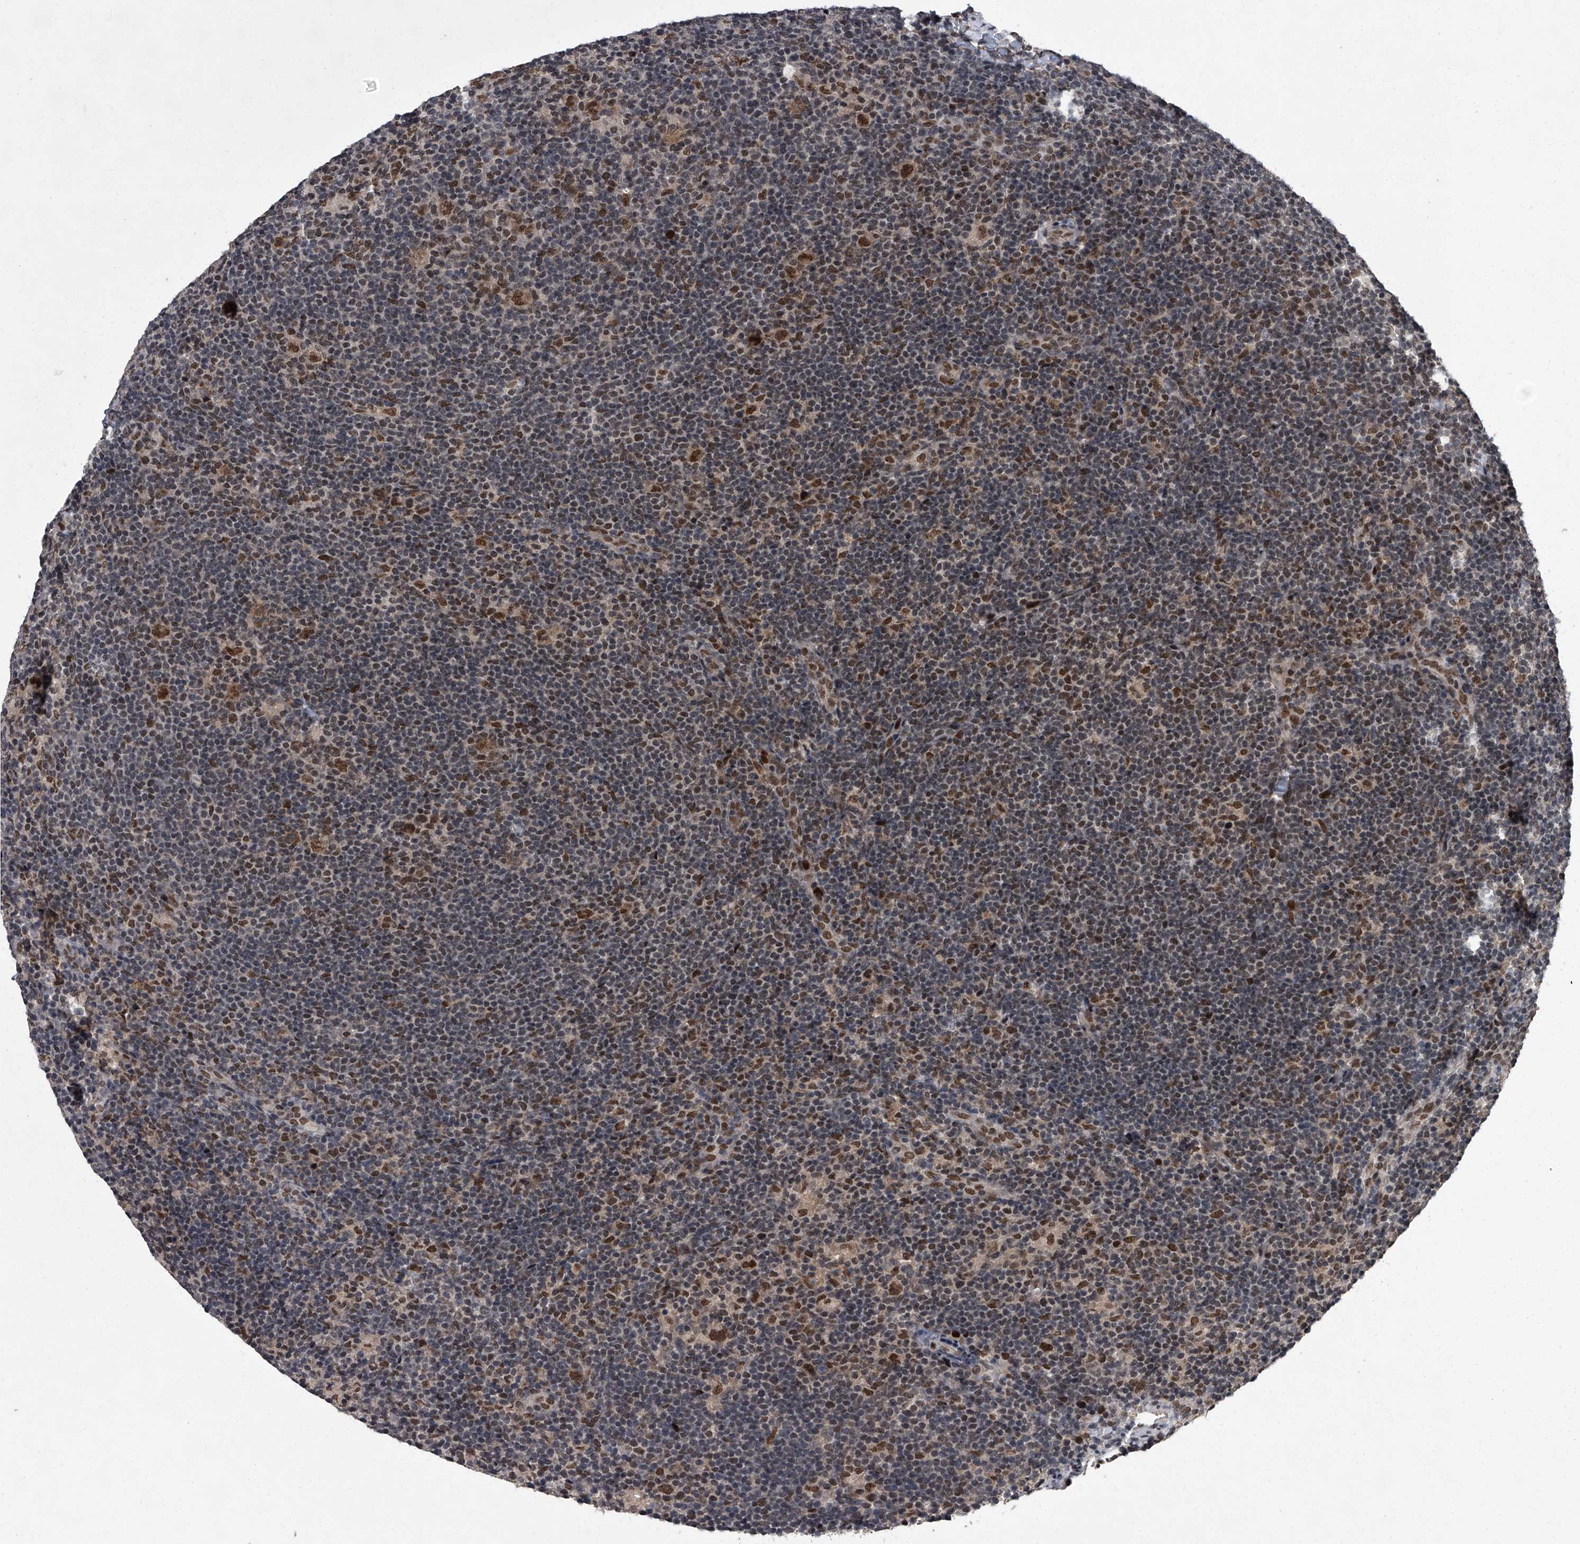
{"staining": {"intensity": "strong", "quantity": ">75%", "location": "nuclear"}, "tissue": "lymphoma", "cell_type": "Tumor cells", "image_type": "cancer", "snomed": [{"axis": "morphology", "description": "Hodgkin's disease, NOS"}, {"axis": "topography", "description": "Lymph node"}], "caption": "Tumor cells demonstrate high levels of strong nuclear positivity in about >75% of cells in human Hodgkin's disease.", "gene": "ZNF518B", "patient": {"sex": "female", "age": 57}}